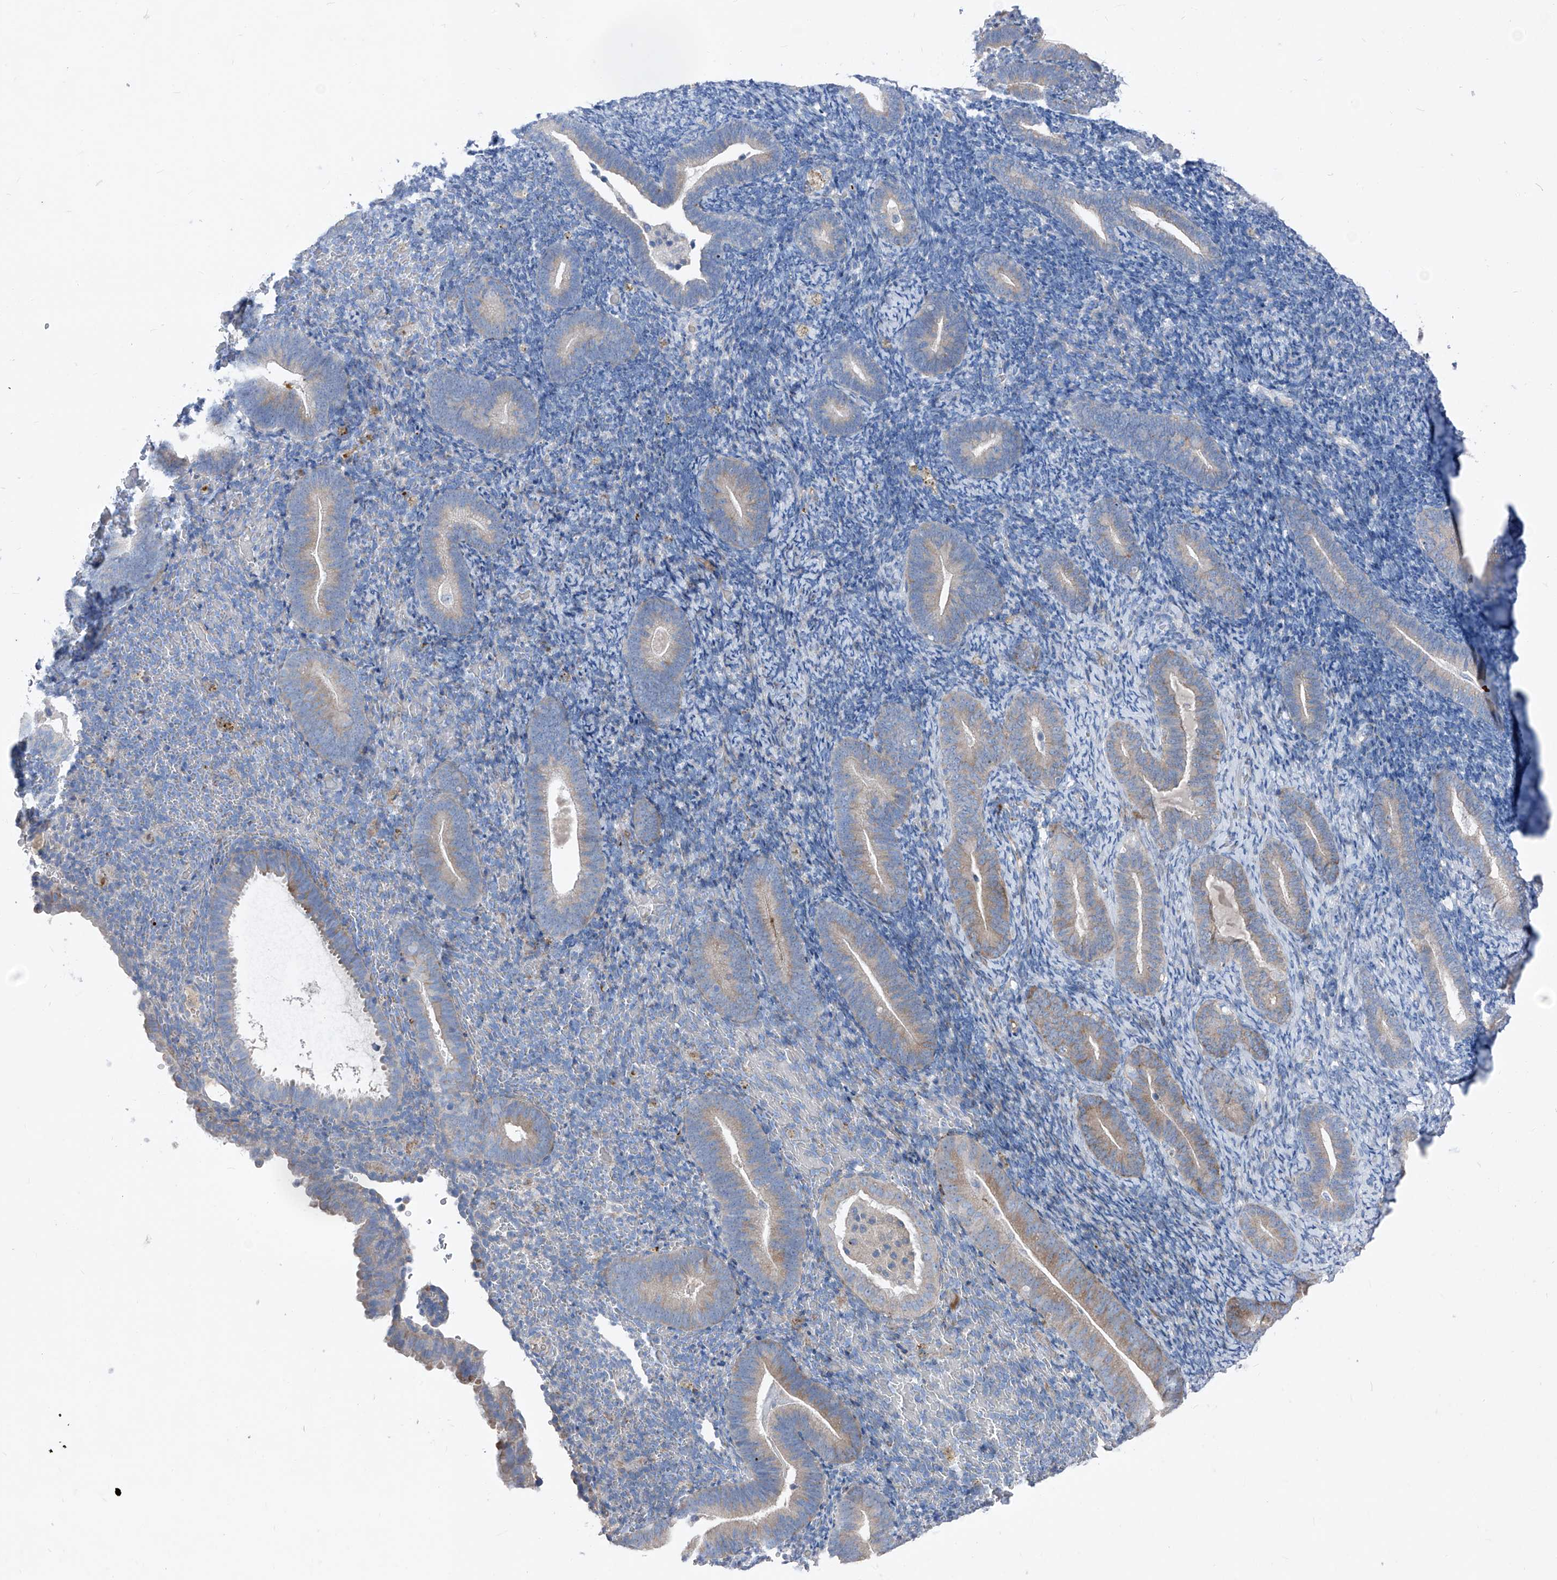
{"staining": {"intensity": "negative", "quantity": "none", "location": "none"}, "tissue": "endometrium", "cell_type": "Cells in endometrial stroma", "image_type": "normal", "snomed": [{"axis": "morphology", "description": "Normal tissue, NOS"}, {"axis": "topography", "description": "Endometrium"}], "caption": "Human endometrium stained for a protein using immunohistochemistry (IHC) shows no expression in cells in endometrial stroma.", "gene": "IFI27", "patient": {"sex": "female", "age": 51}}